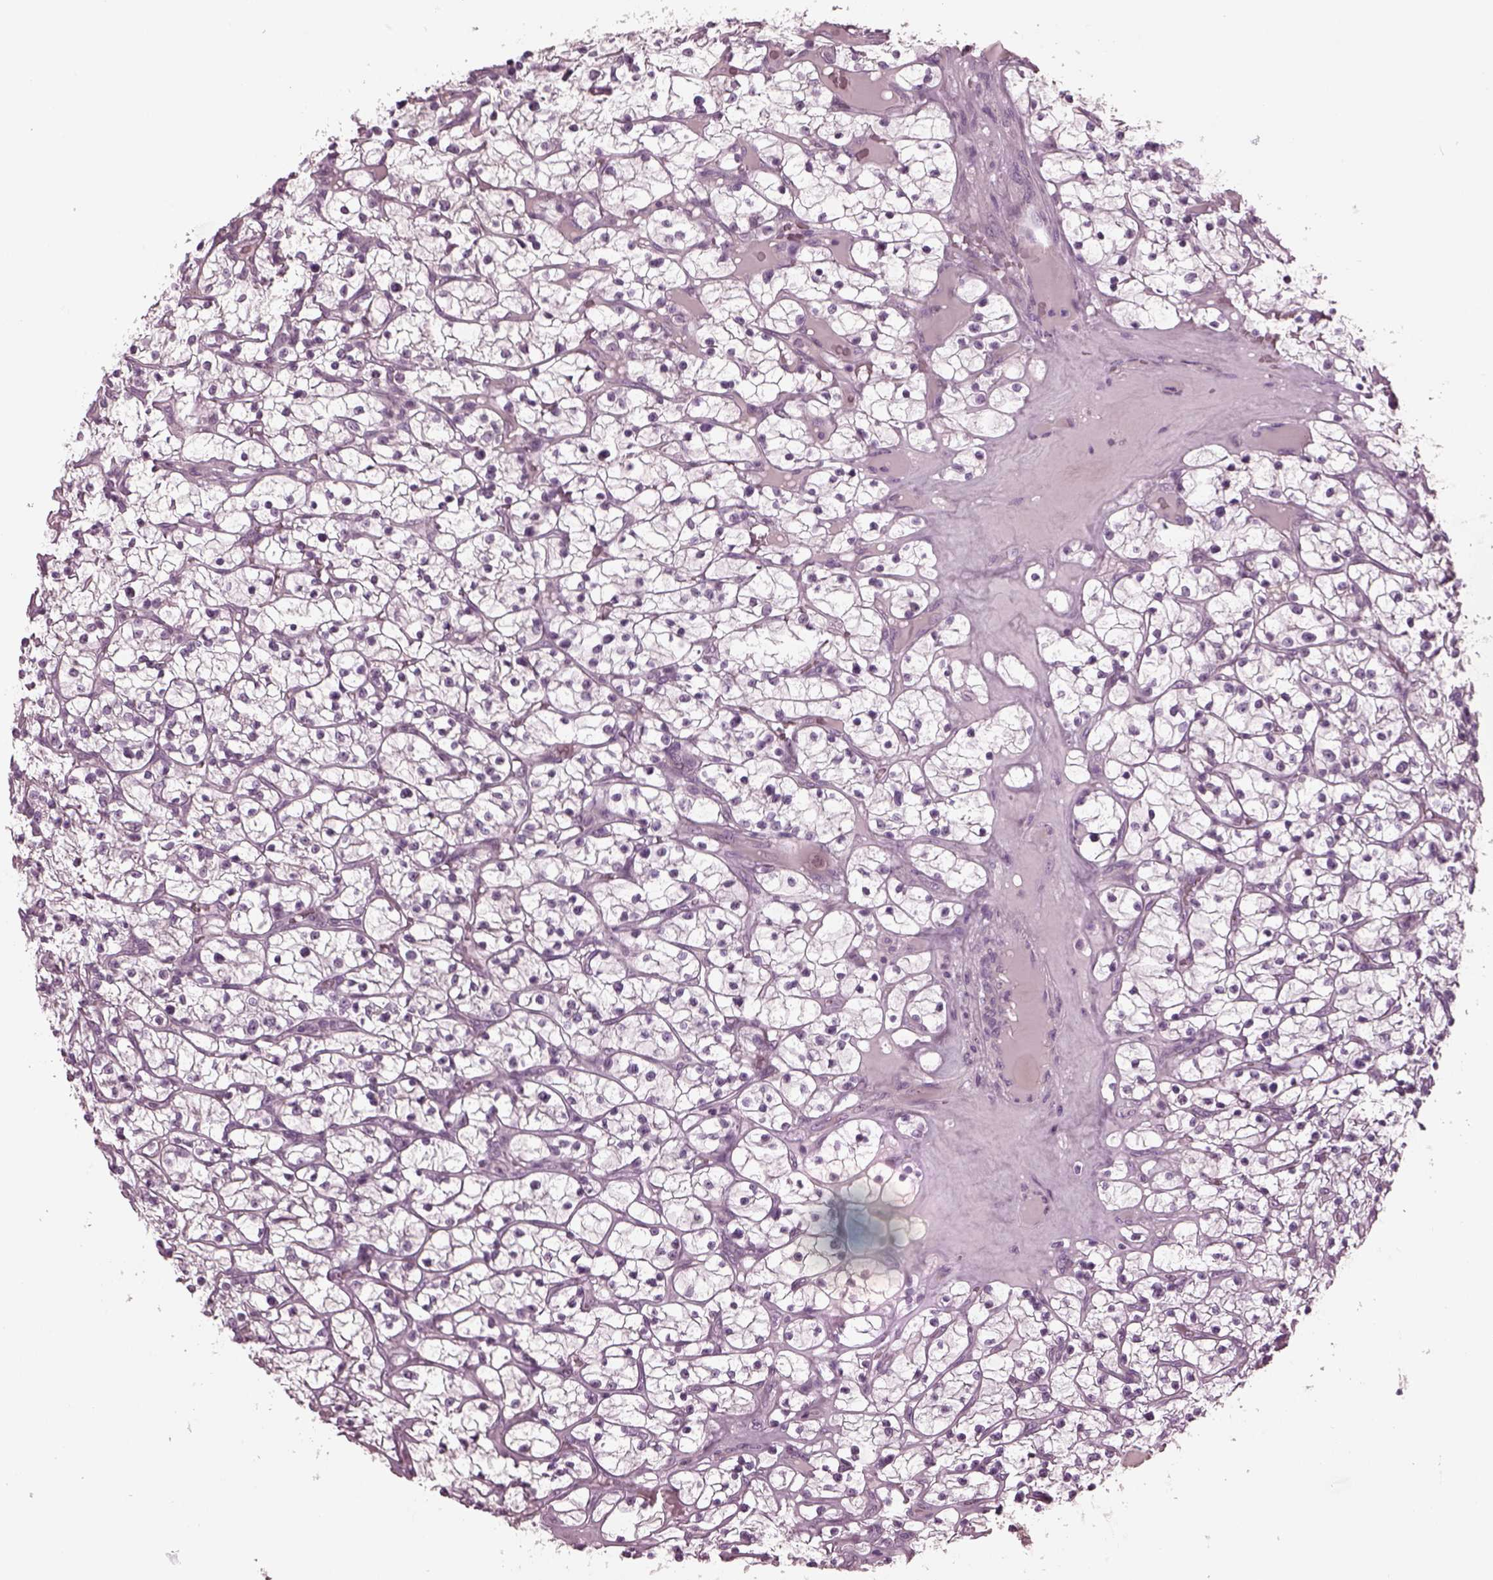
{"staining": {"intensity": "negative", "quantity": "none", "location": "none"}, "tissue": "renal cancer", "cell_type": "Tumor cells", "image_type": "cancer", "snomed": [{"axis": "morphology", "description": "Adenocarcinoma, NOS"}, {"axis": "topography", "description": "Kidney"}], "caption": "Renal adenocarcinoma was stained to show a protein in brown. There is no significant staining in tumor cells.", "gene": "CLCN4", "patient": {"sex": "female", "age": 64}}